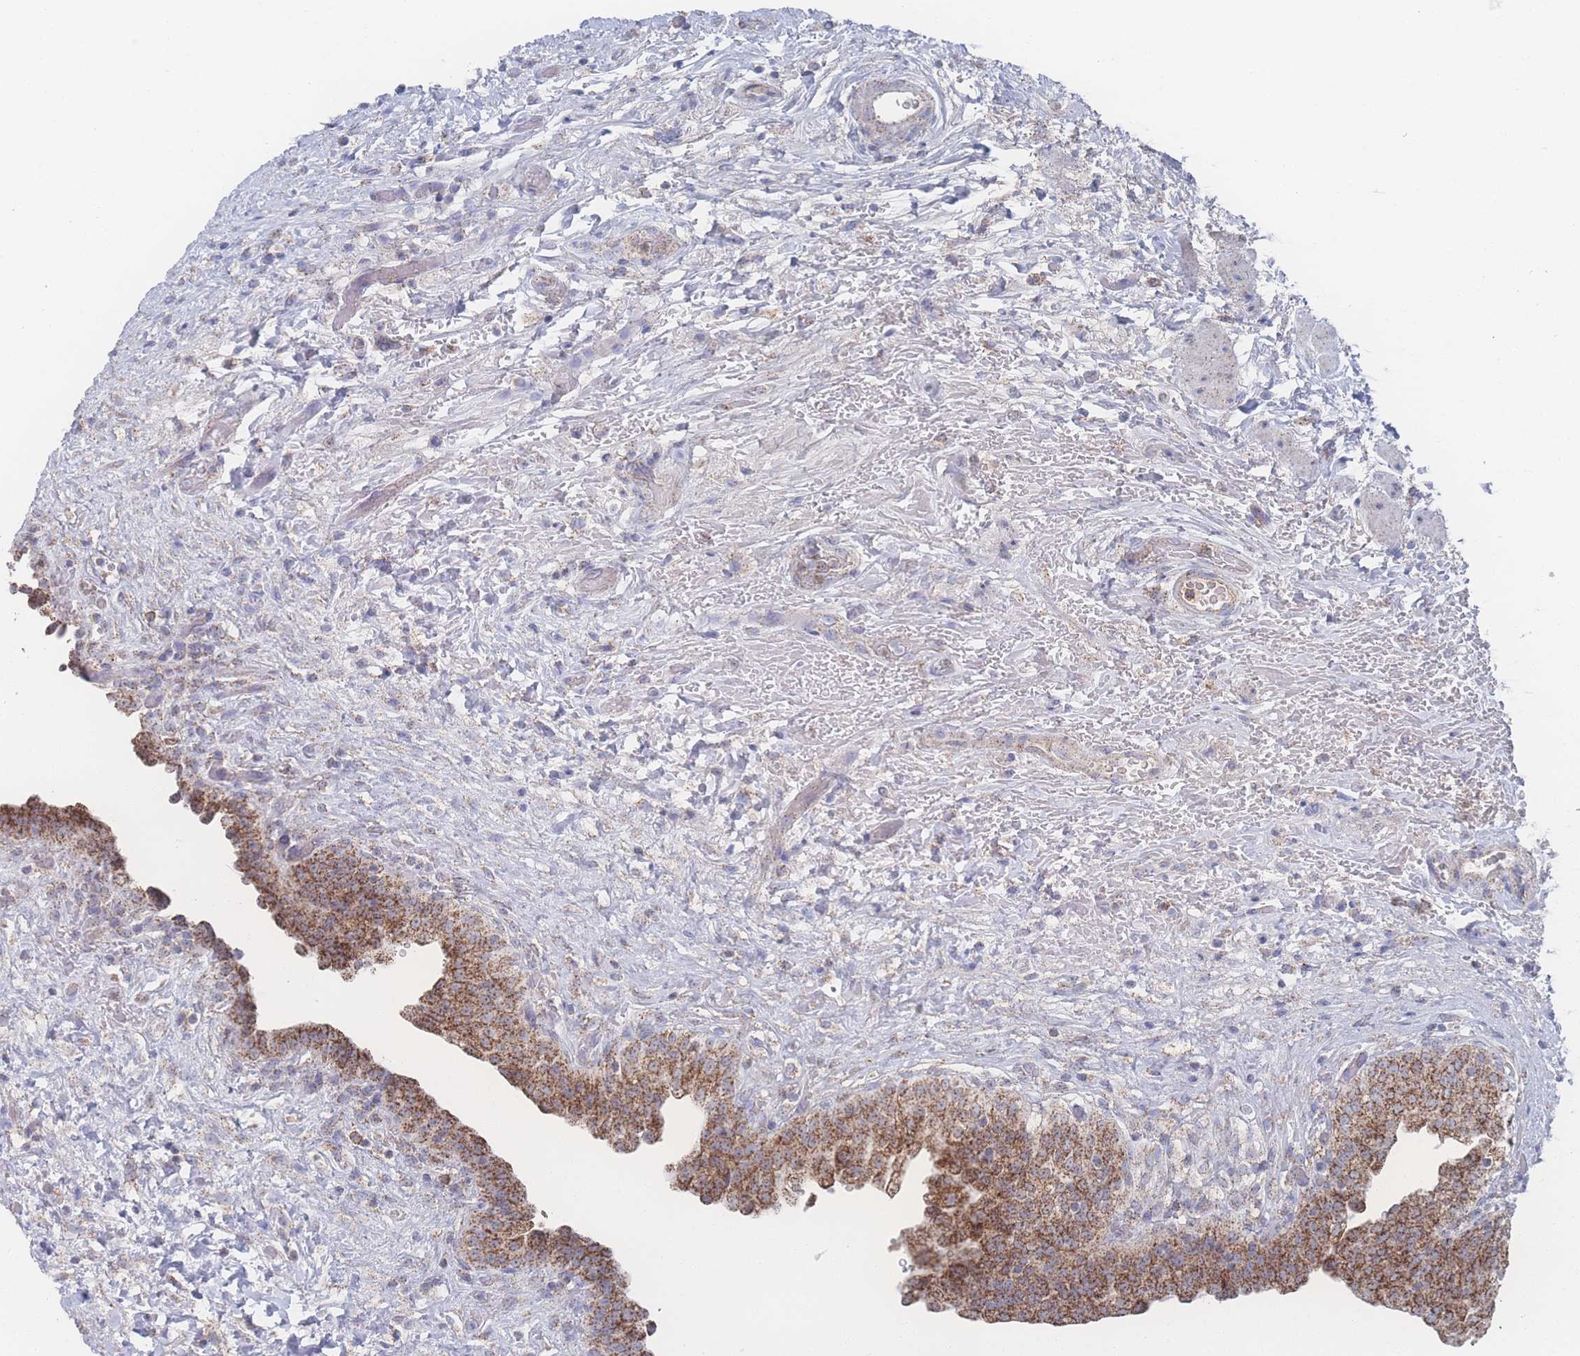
{"staining": {"intensity": "moderate", "quantity": ">75%", "location": "cytoplasmic/membranous"}, "tissue": "urinary bladder", "cell_type": "Urothelial cells", "image_type": "normal", "snomed": [{"axis": "morphology", "description": "Normal tissue, NOS"}, {"axis": "topography", "description": "Urinary bladder"}], "caption": "Immunohistochemical staining of unremarkable human urinary bladder demonstrates >75% levels of moderate cytoplasmic/membranous protein staining in about >75% of urothelial cells.", "gene": "PEX14", "patient": {"sex": "male", "age": 69}}